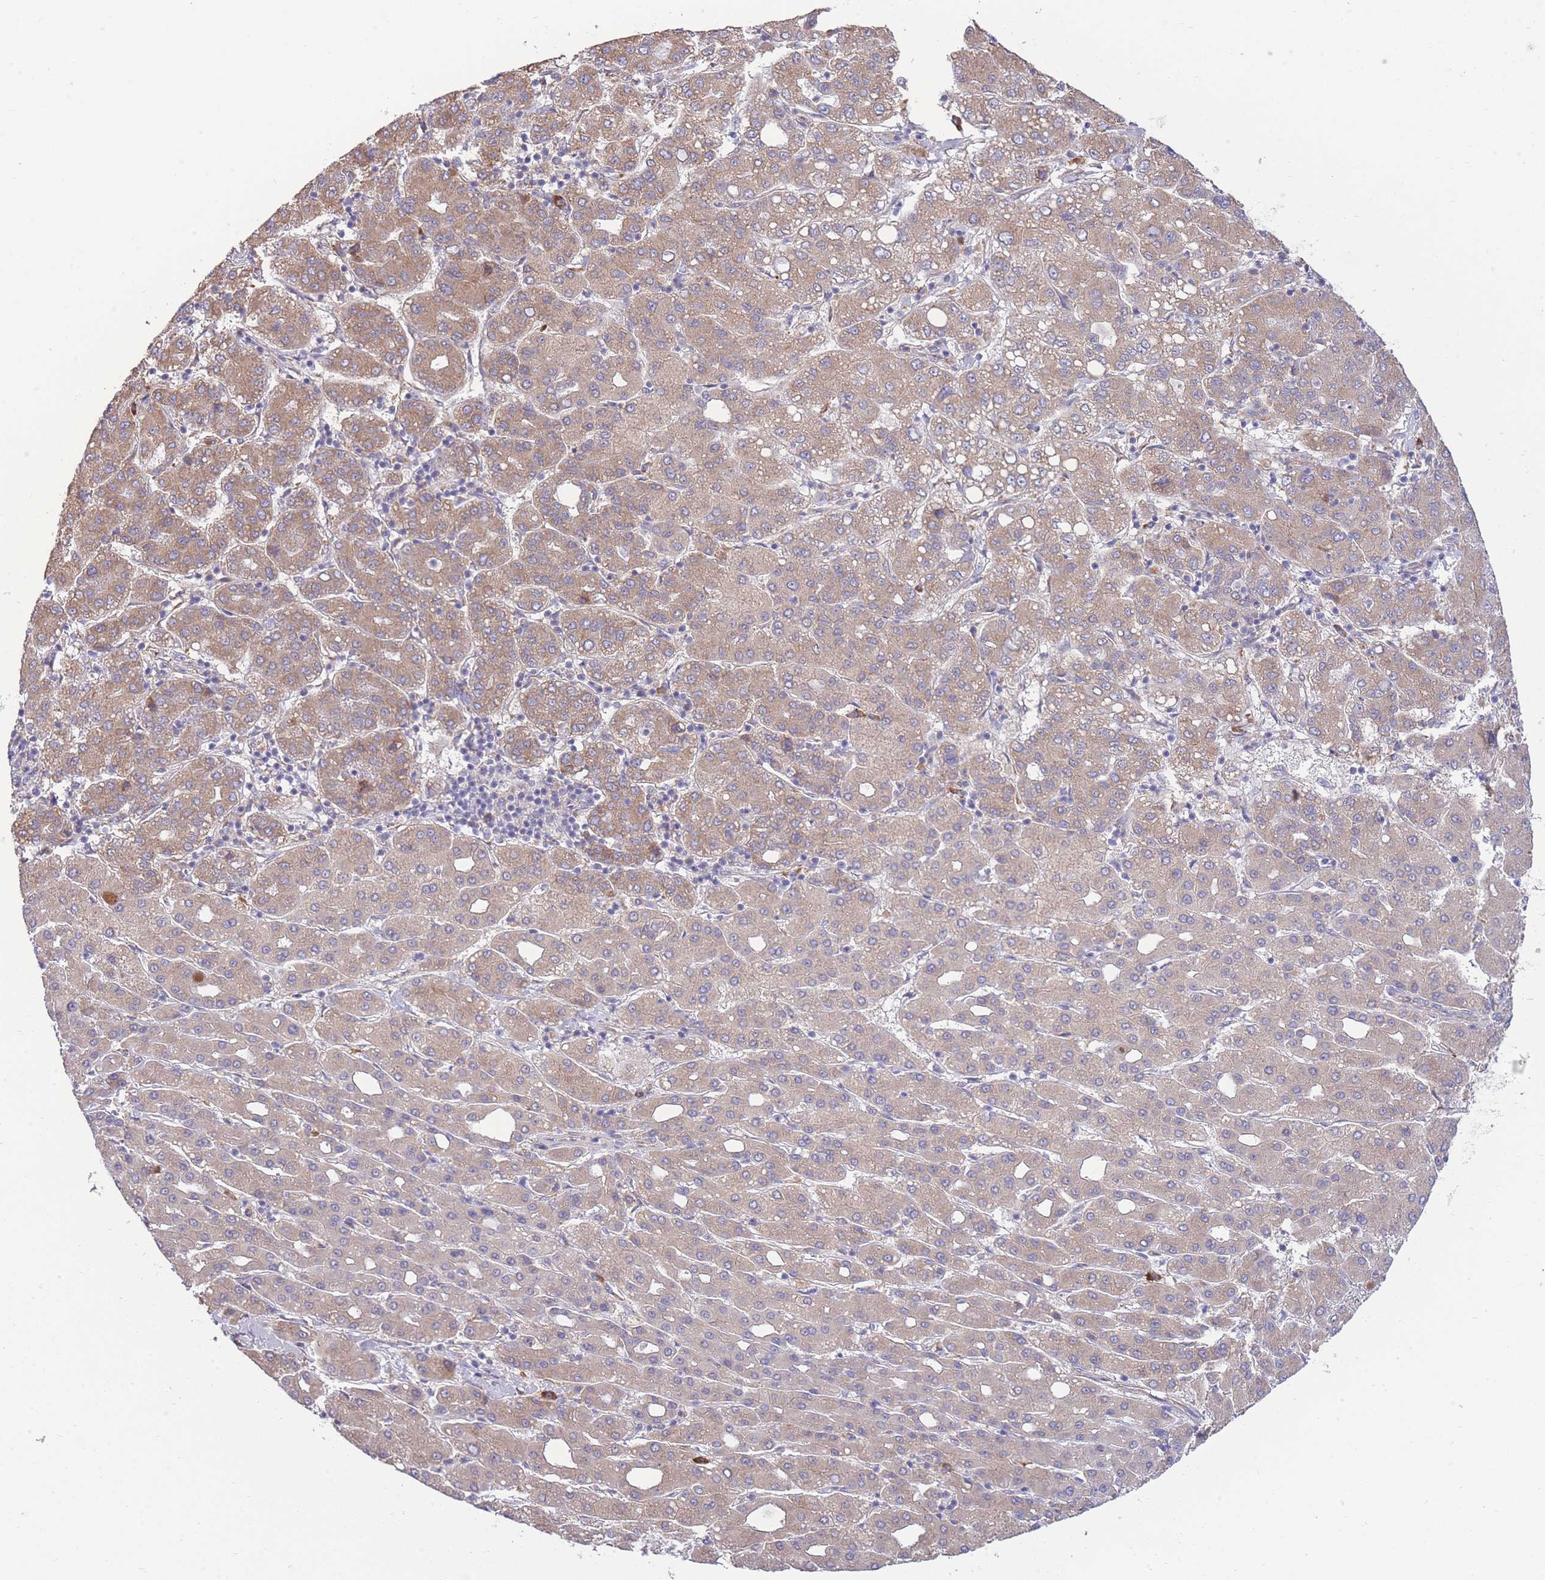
{"staining": {"intensity": "moderate", "quantity": ">75%", "location": "cytoplasmic/membranous"}, "tissue": "liver cancer", "cell_type": "Tumor cells", "image_type": "cancer", "snomed": [{"axis": "morphology", "description": "Carcinoma, Hepatocellular, NOS"}, {"axis": "topography", "description": "Liver"}], "caption": "Immunohistochemical staining of human liver hepatocellular carcinoma shows moderate cytoplasmic/membranous protein expression in approximately >75% of tumor cells.", "gene": "BEX1", "patient": {"sex": "male", "age": 65}}